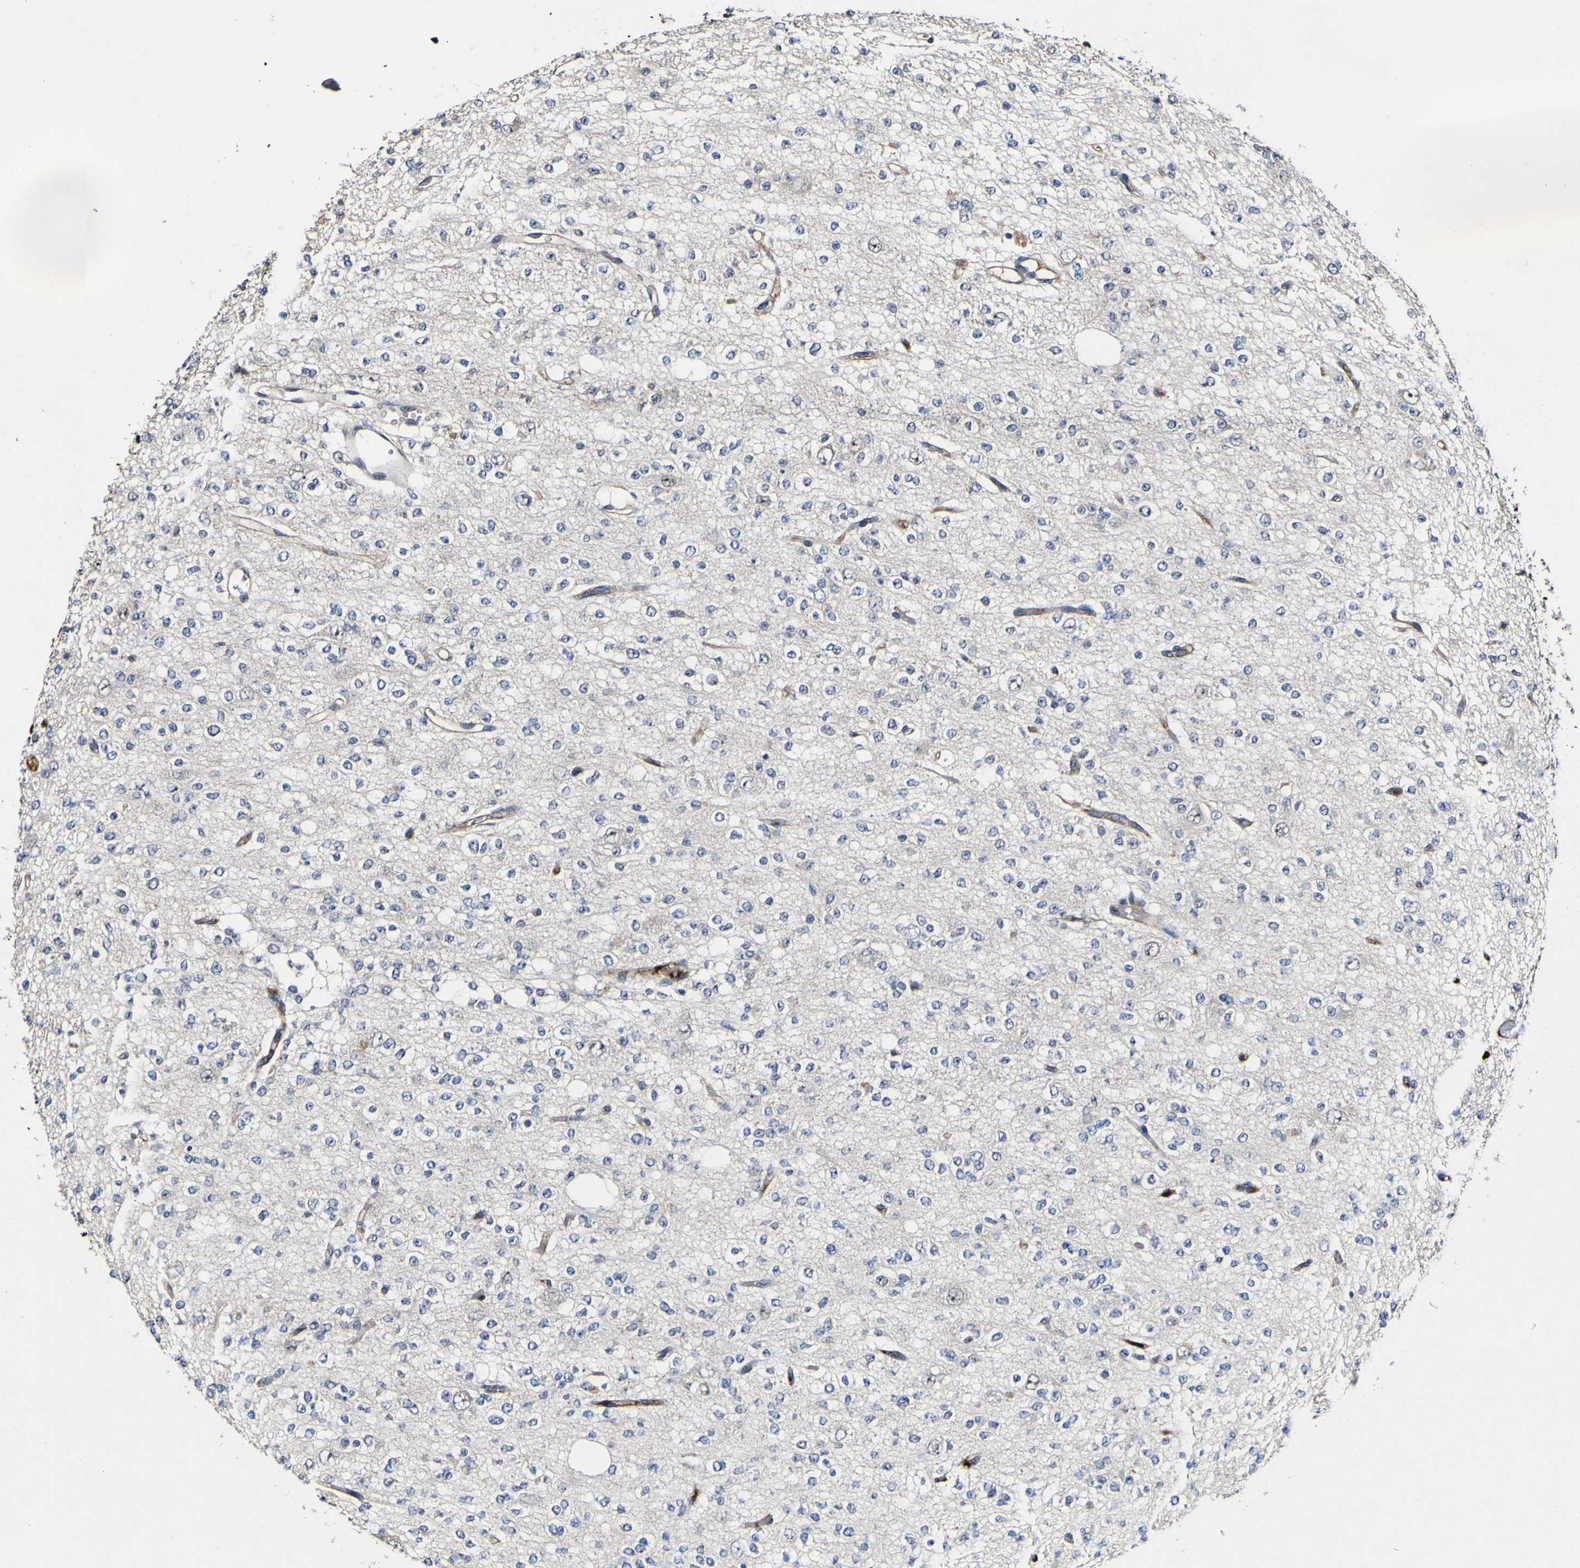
{"staining": {"intensity": "negative", "quantity": "none", "location": "none"}, "tissue": "glioma", "cell_type": "Tumor cells", "image_type": "cancer", "snomed": [{"axis": "morphology", "description": "Glioma, malignant, Low grade"}, {"axis": "topography", "description": "Brain"}], "caption": "This is an immunohistochemistry histopathology image of human malignant glioma (low-grade). There is no expression in tumor cells.", "gene": "CCL2", "patient": {"sex": "male", "age": 38}}